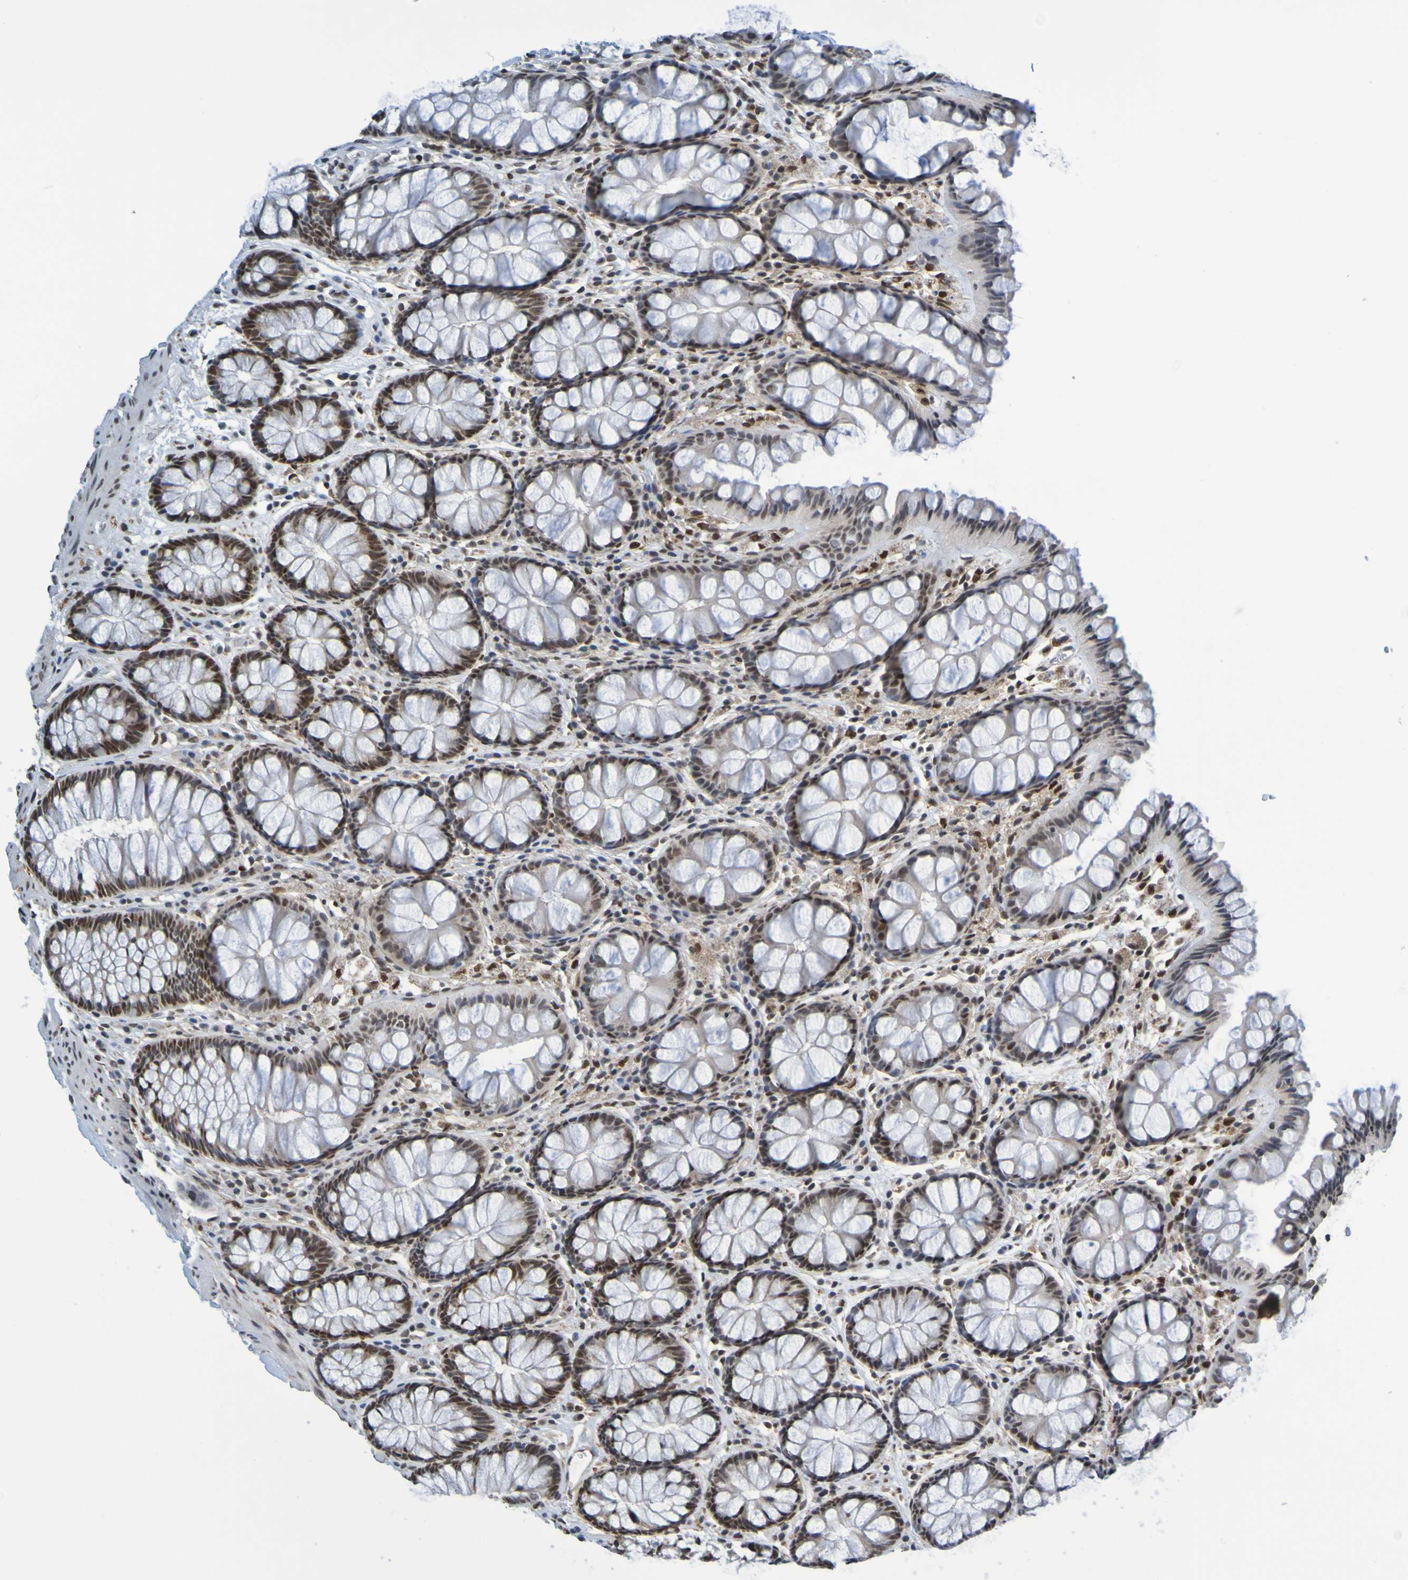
{"staining": {"intensity": "moderate", "quantity": ">75%", "location": "nuclear"}, "tissue": "colon", "cell_type": "Endothelial cells", "image_type": "normal", "snomed": [{"axis": "morphology", "description": "Normal tissue, NOS"}, {"axis": "topography", "description": "Colon"}], "caption": "Immunohistochemistry photomicrograph of benign colon: colon stained using IHC displays medium levels of moderate protein expression localized specifically in the nuclear of endothelial cells, appearing as a nuclear brown color.", "gene": "HDAC2", "patient": {"sex": "female", "age": 55}}